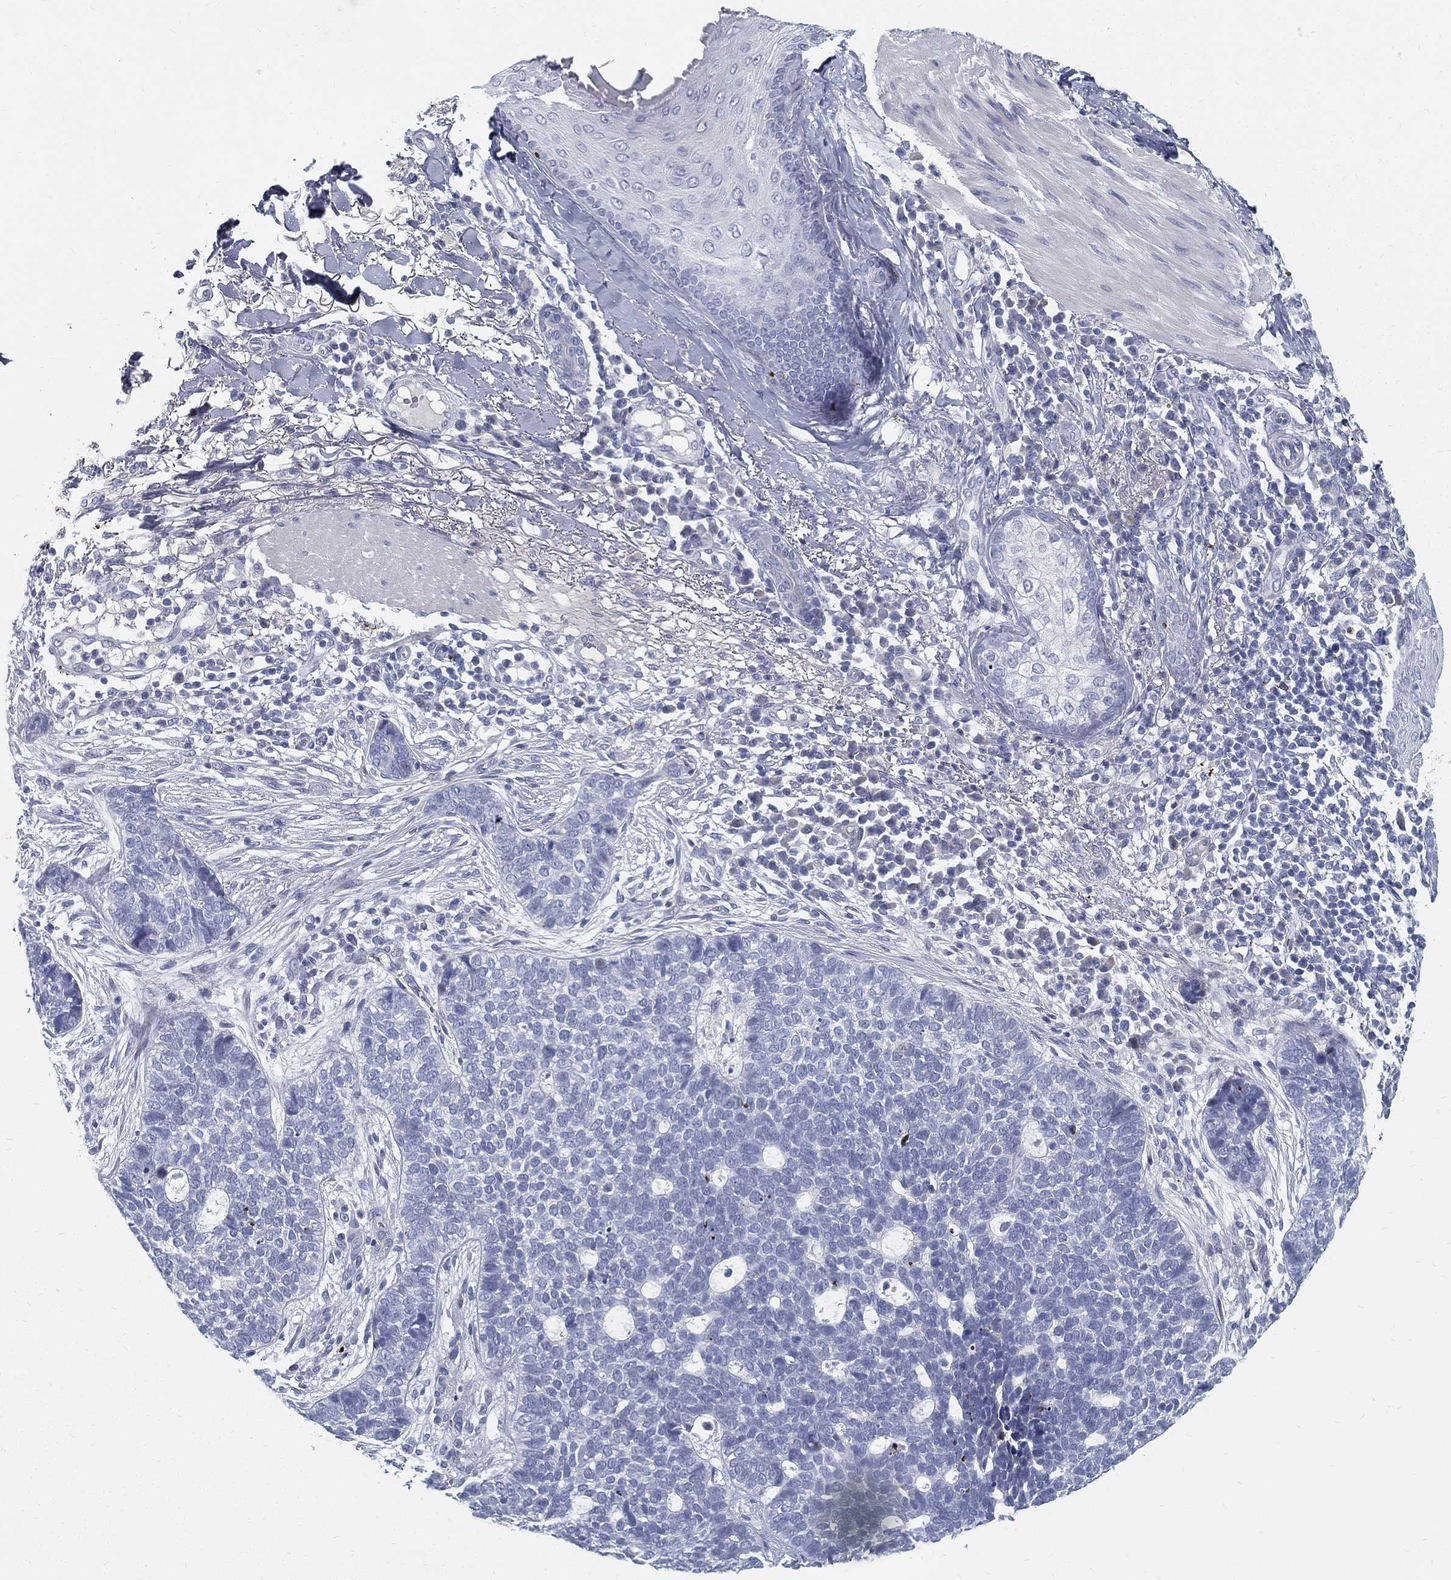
{"staining": {"intensity": "negative", "quantity": "none", "location": "none"}, "tissue": "skin cancer", "cell_type": "Tumor cells", "image_type": "cancer", "snomed": [{"axis": "morphology", "description": "Squamous cell carcinoma, NOS"}, {"axis": "topography", "description": "Skin"}], "caption": "Human squamous cell carcinoma (skin) stained for a protein using IHC exhibits no staining in tumor cells.", "gene": "SPPL2C", "patient": {"sex": "male", "age": 88}}